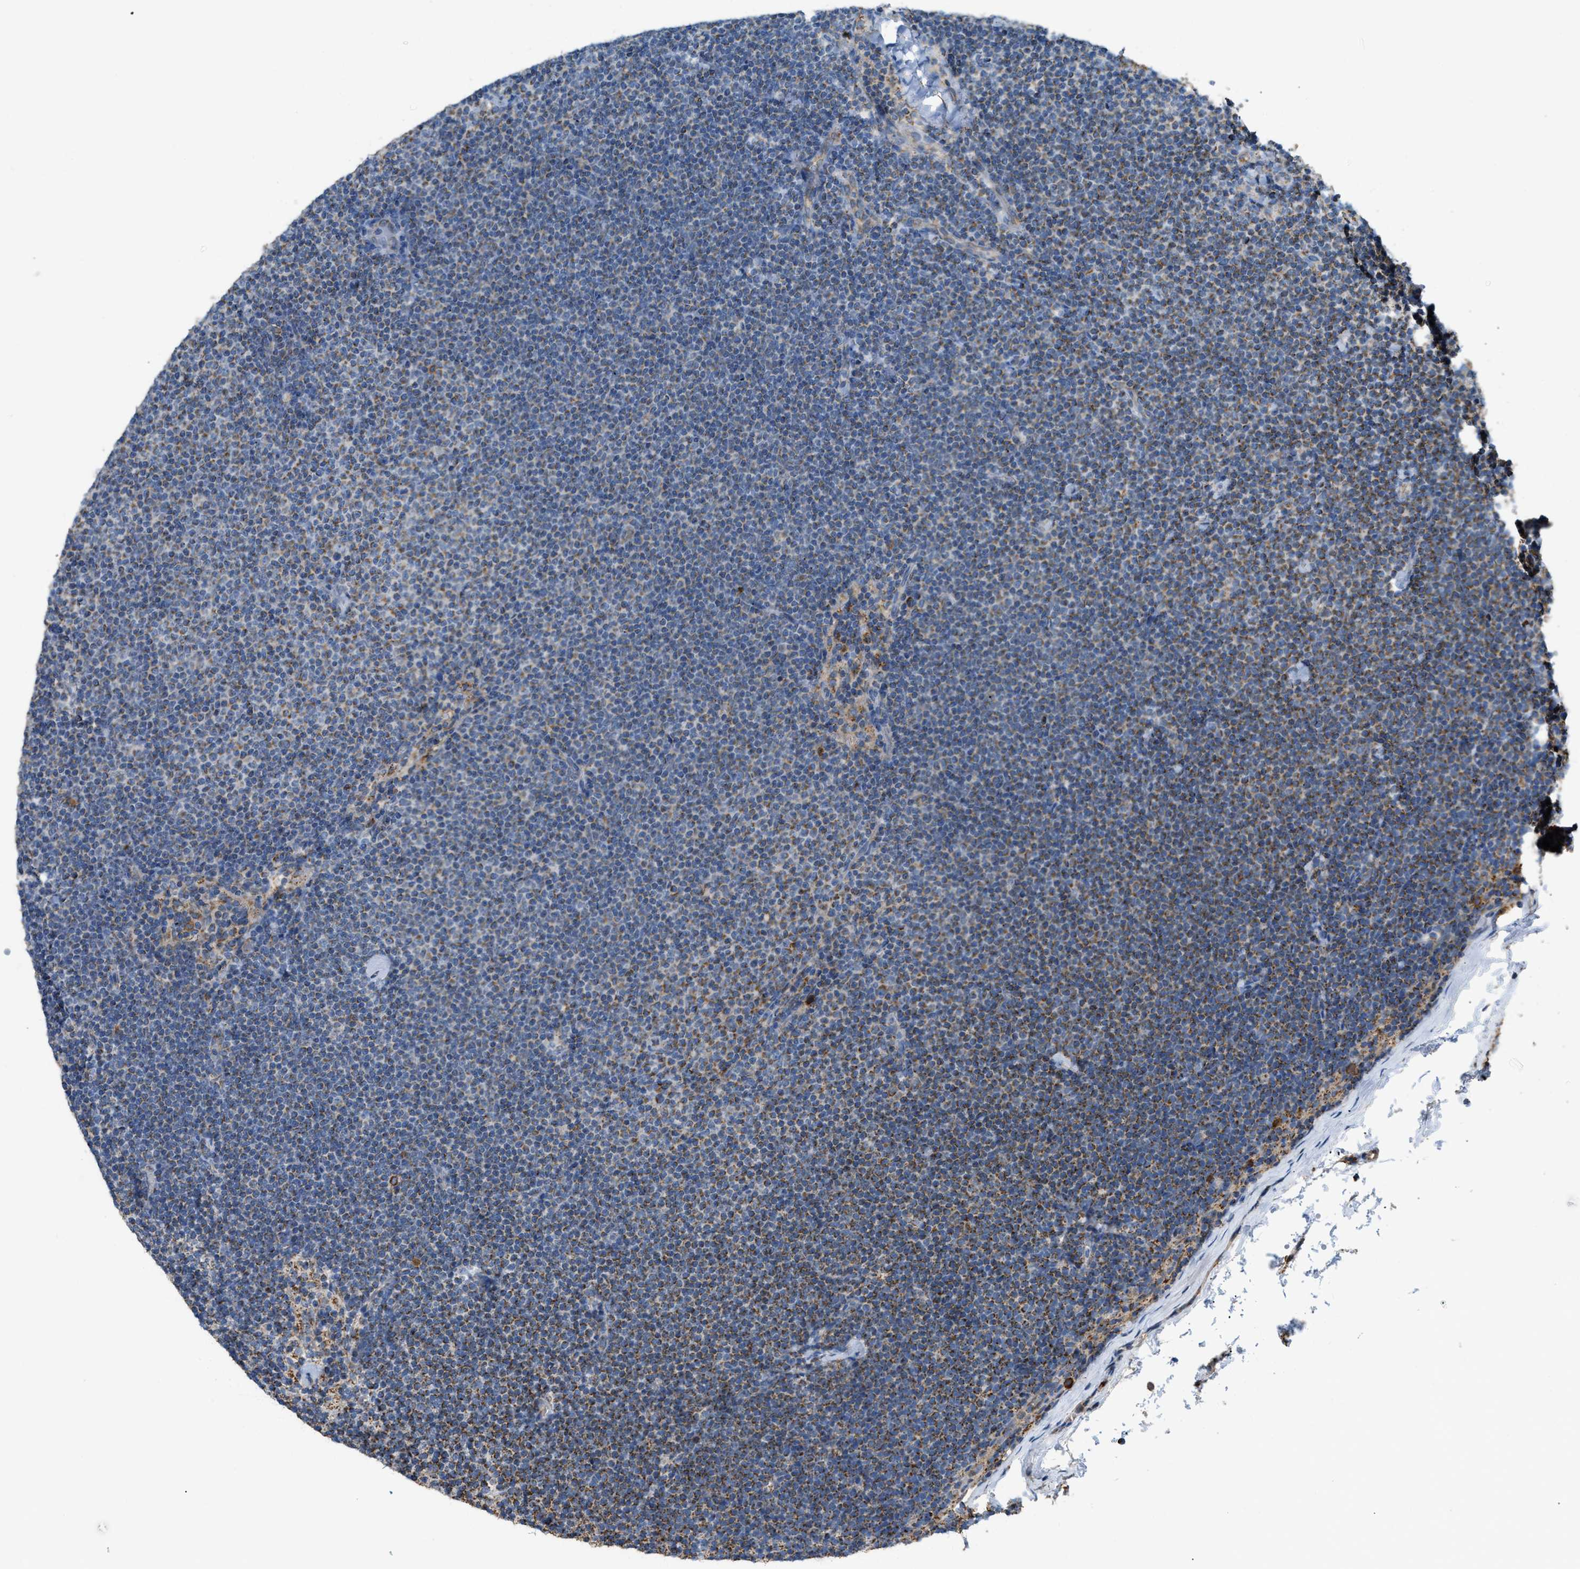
{"staining": {"intensity": "moderate", "quantity": "<25%", "location": "cytoplasmic/membranous"}, "tissue": "lymphoma", "cell_type": "Tumor cells", "image_type": "cancer", "snomed": [{"axis": "morphology", "description": "Malignant lymphoma, non-Hodgkin's type, Low grade"}, {"axis": "topography", "description": "Lymph node"}], "caption": "A high-resolution histopathology image shows IHC staining of lymphoma, which demonstrates moderate cytoplasmic/membranous positivity in approximately <25% of tumor cells.", "gene": "ETFB", "patient": {"sex": "female", "age": 53}}